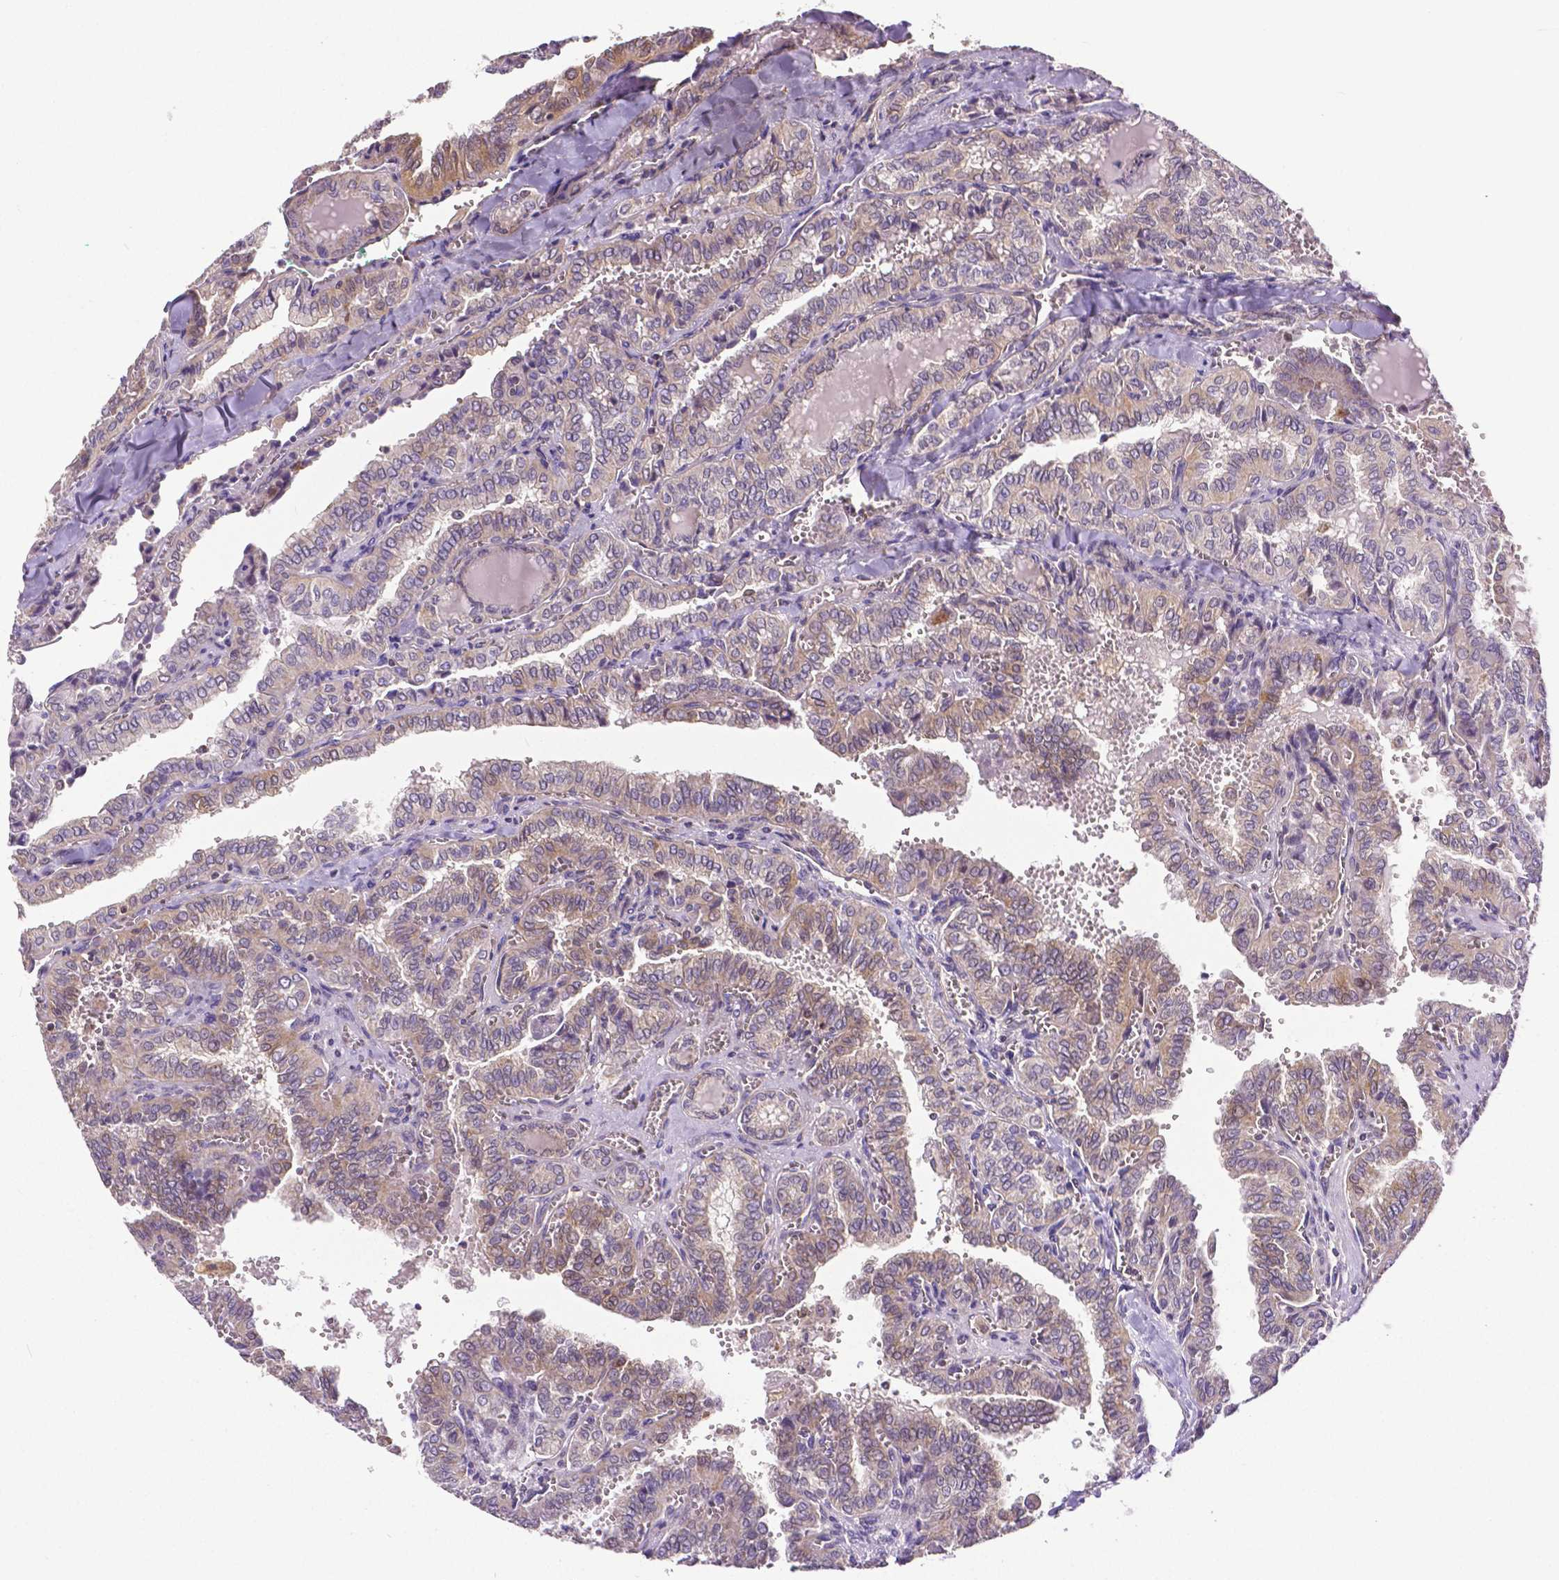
{"staining": {"intensity": "weak", "quantity": ">75%", "location": "cytoplasmic/membranous"}, "tissue": "thyroid cancer", "cell_type": "Tumor cells", "image_type": "cancer", "snomed": [{"axis": "morphology", "description": "Papillary adenocarcinoma, NOS"}, {"axis": "topography", "description": "Thyroid gland"}], "caption": "Immunohistochemical staining of papillary adenocarcinoma (thyroid) shows low levels of weak cytoplasmic/membranous protein positivity in about >75% of tumor cells.", "gene": "MCL1", "patient": {"sex": "female", "age": 41}}